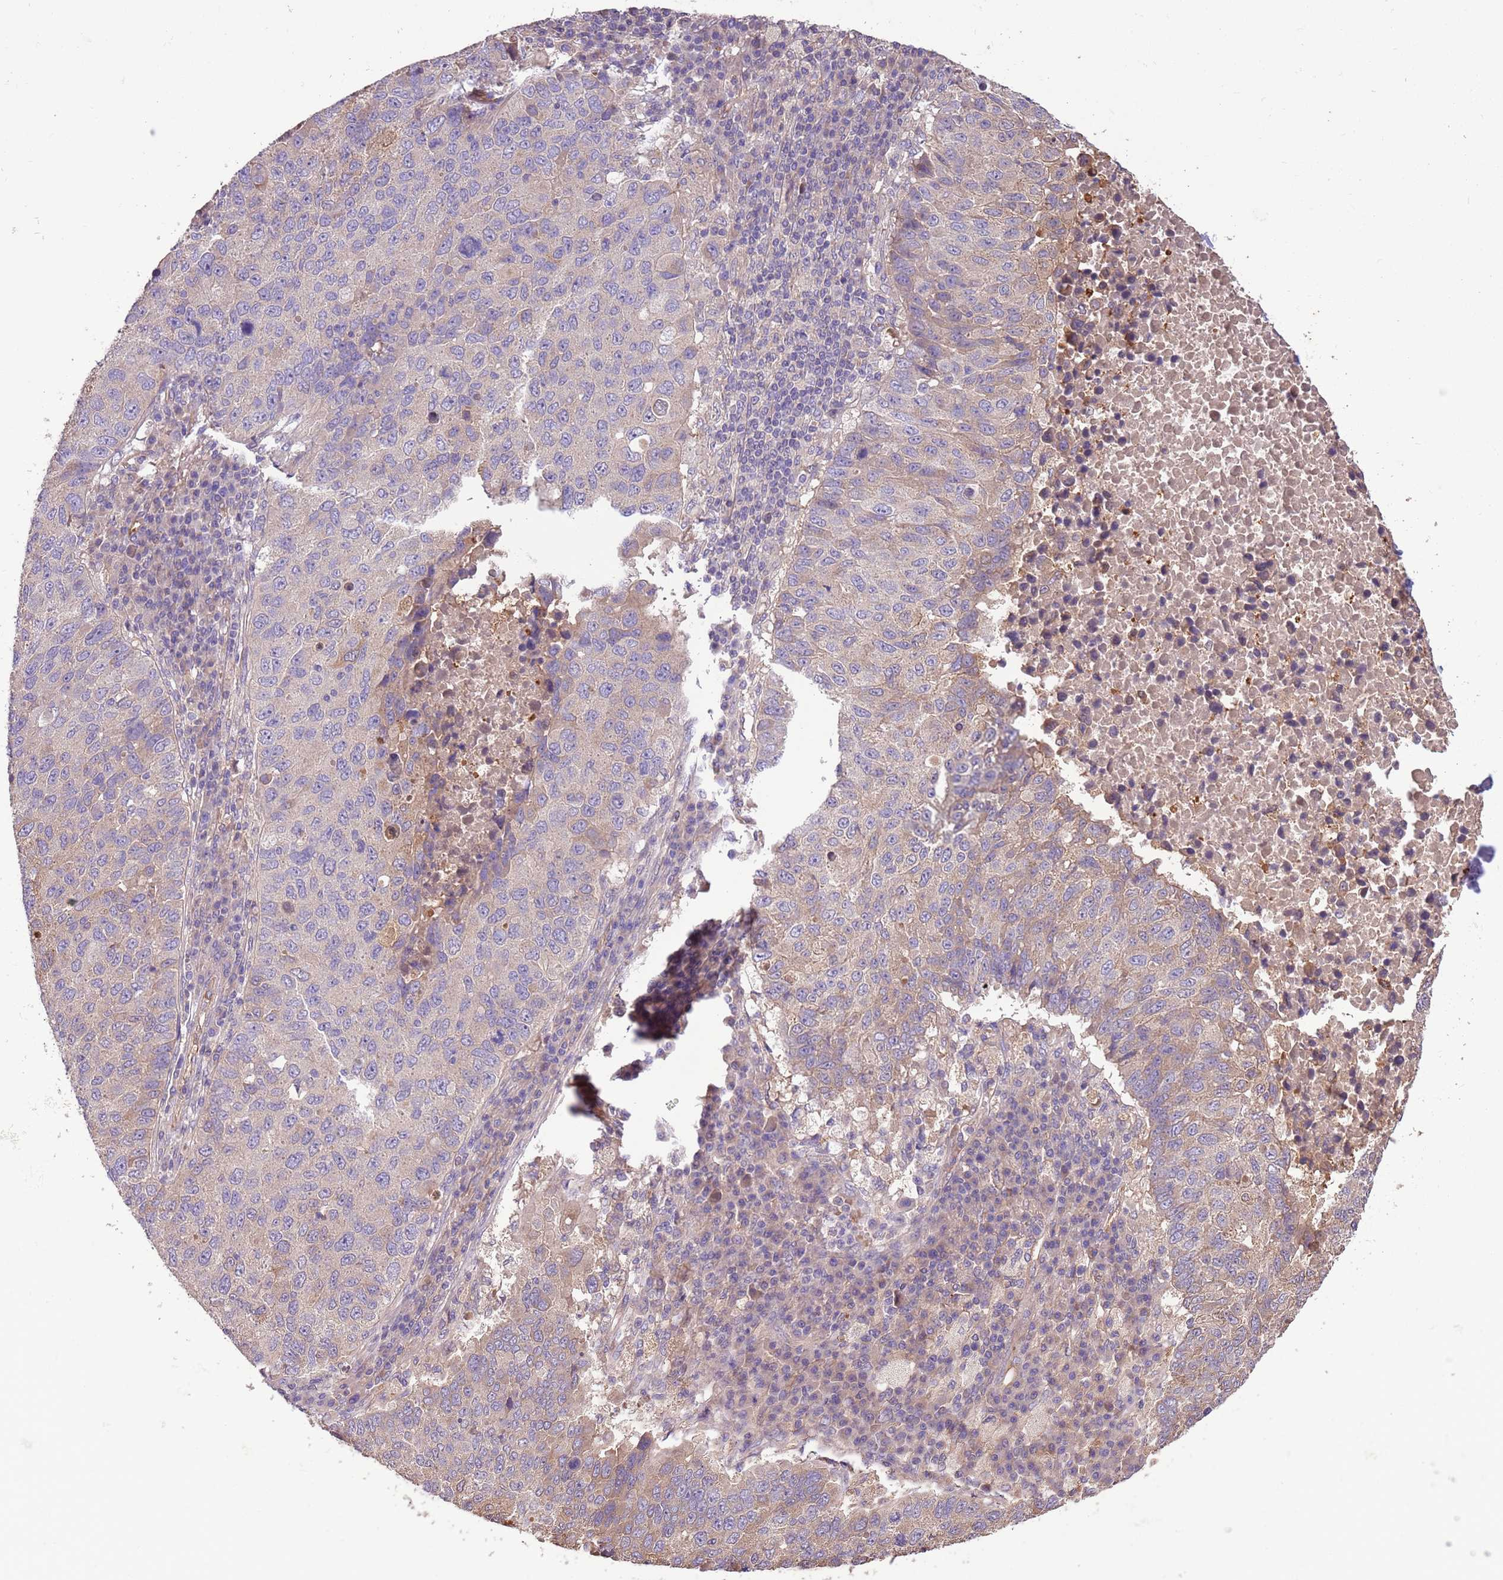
{"staining": {"intensity": "weak", "quantity": "<25%", "location": "cytoplasmic/membranous"}, "tissue": "lung cancer", "cell_type": "Tumor cells", "image_type": "cancer", "snomed": [{"axis": "morphology", "description": "Squamous cell carcinoma, NOS"}, {"axis": "topography", "description": "Lung"}], "caption": "Tumor cells show no significant protein positivity in lung cancer (squamous cell carcinoma). (IHC, brightfield microscopy, high magnification).", "gene": "FAM89B", "patient": {"sex": "male", "age": 73}}